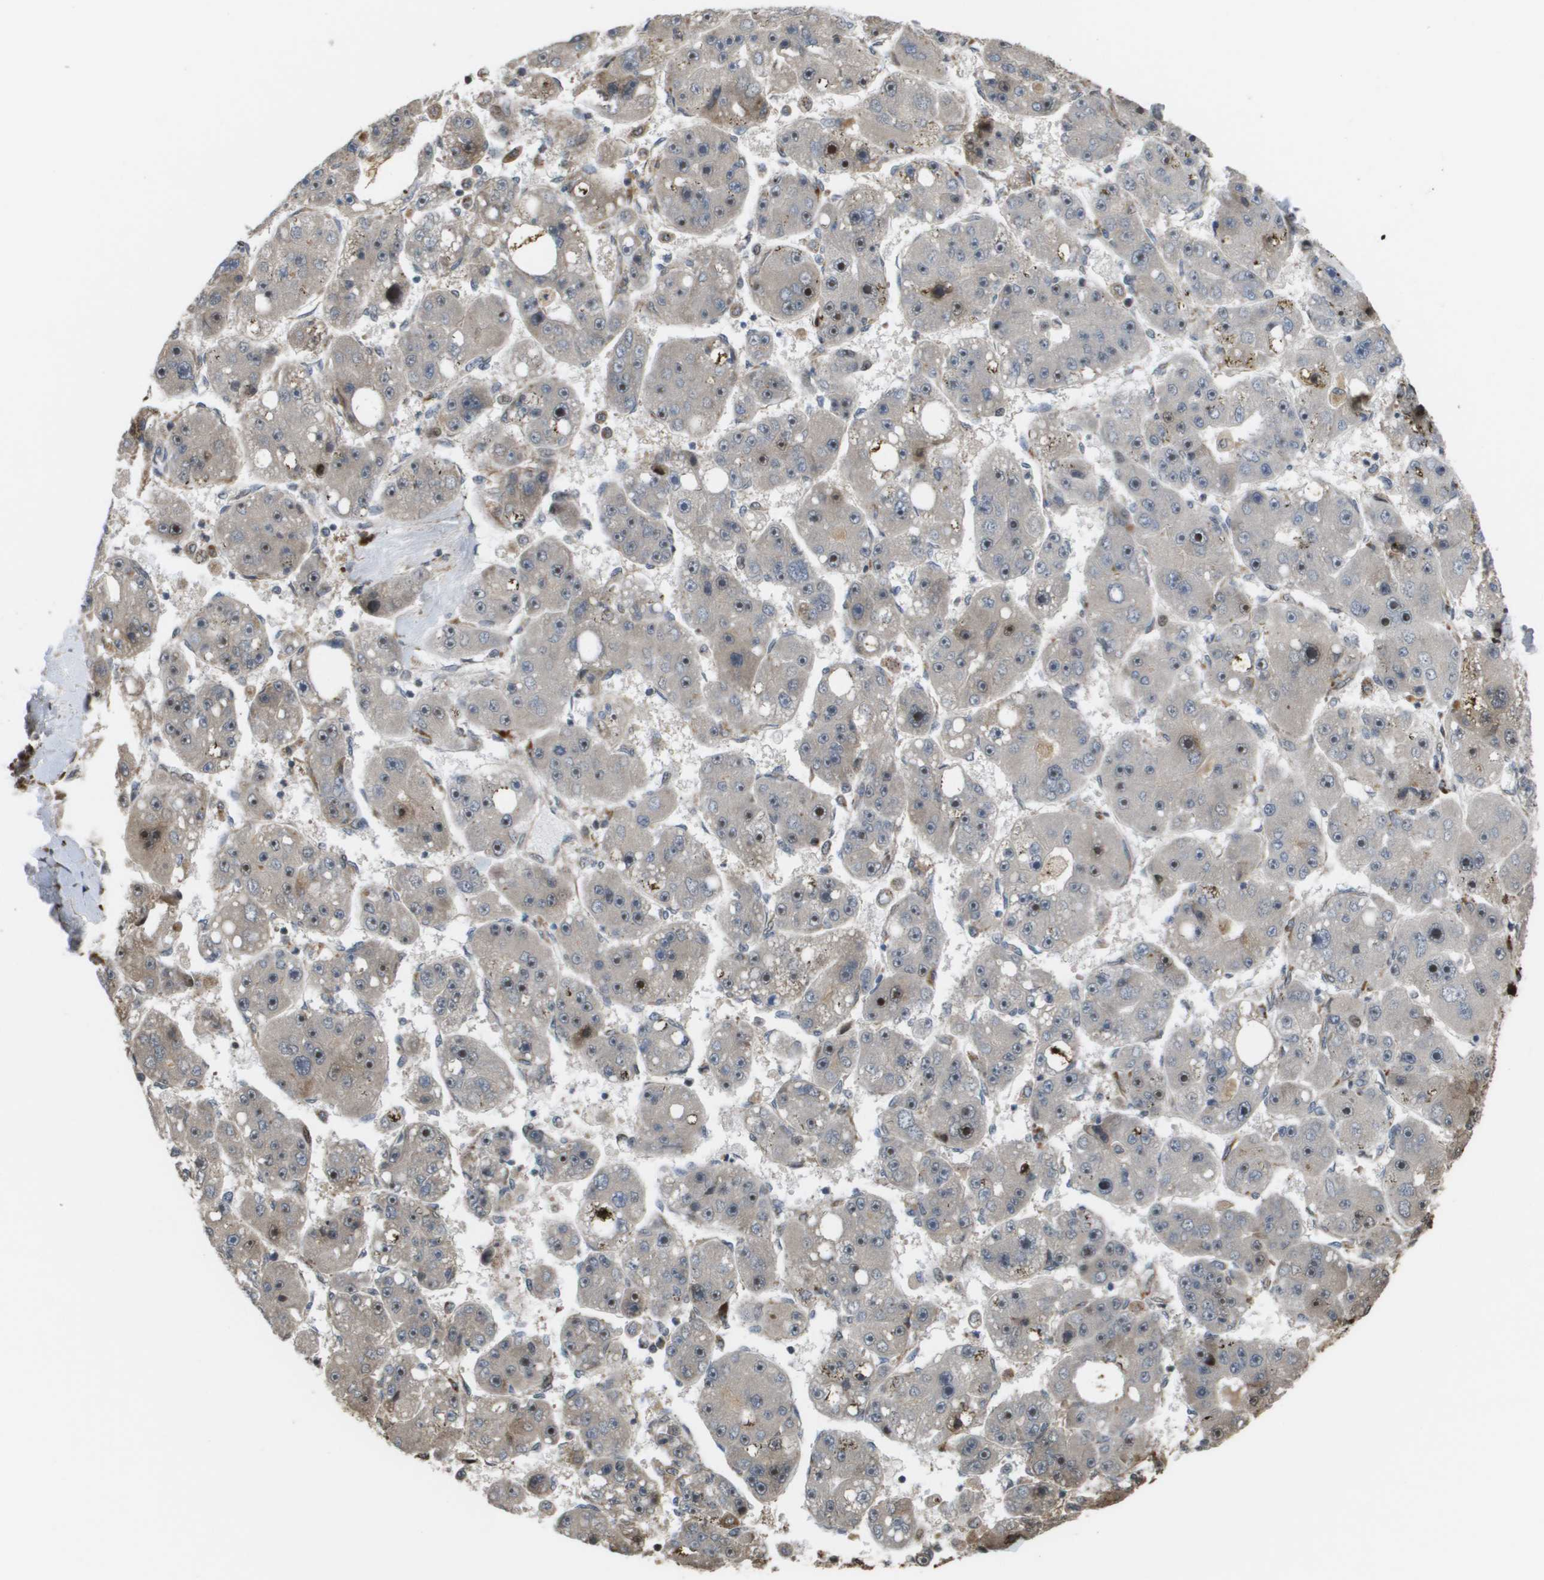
{"staining": {"intensity": "strong", "quantity": "<25%", "location": "nuclear"}, "tissue": "liver cancer", "cell_type": "Tumor cells", "image_type": "cancer", "snomed": [{"axis": "morphology", "description": "Carcinoma, Hepatocellular, NOS"}, {"axis": "topography", "description": "Liver"}], "caption": "Brown immunohistochemical staining in liver cancer (hepatocellular carcinoma) exhibits strong nuclear expression in about <25% of tumor cells.", "gene": "AXIN2", "patient": {"sex": "female", "age": 61}}